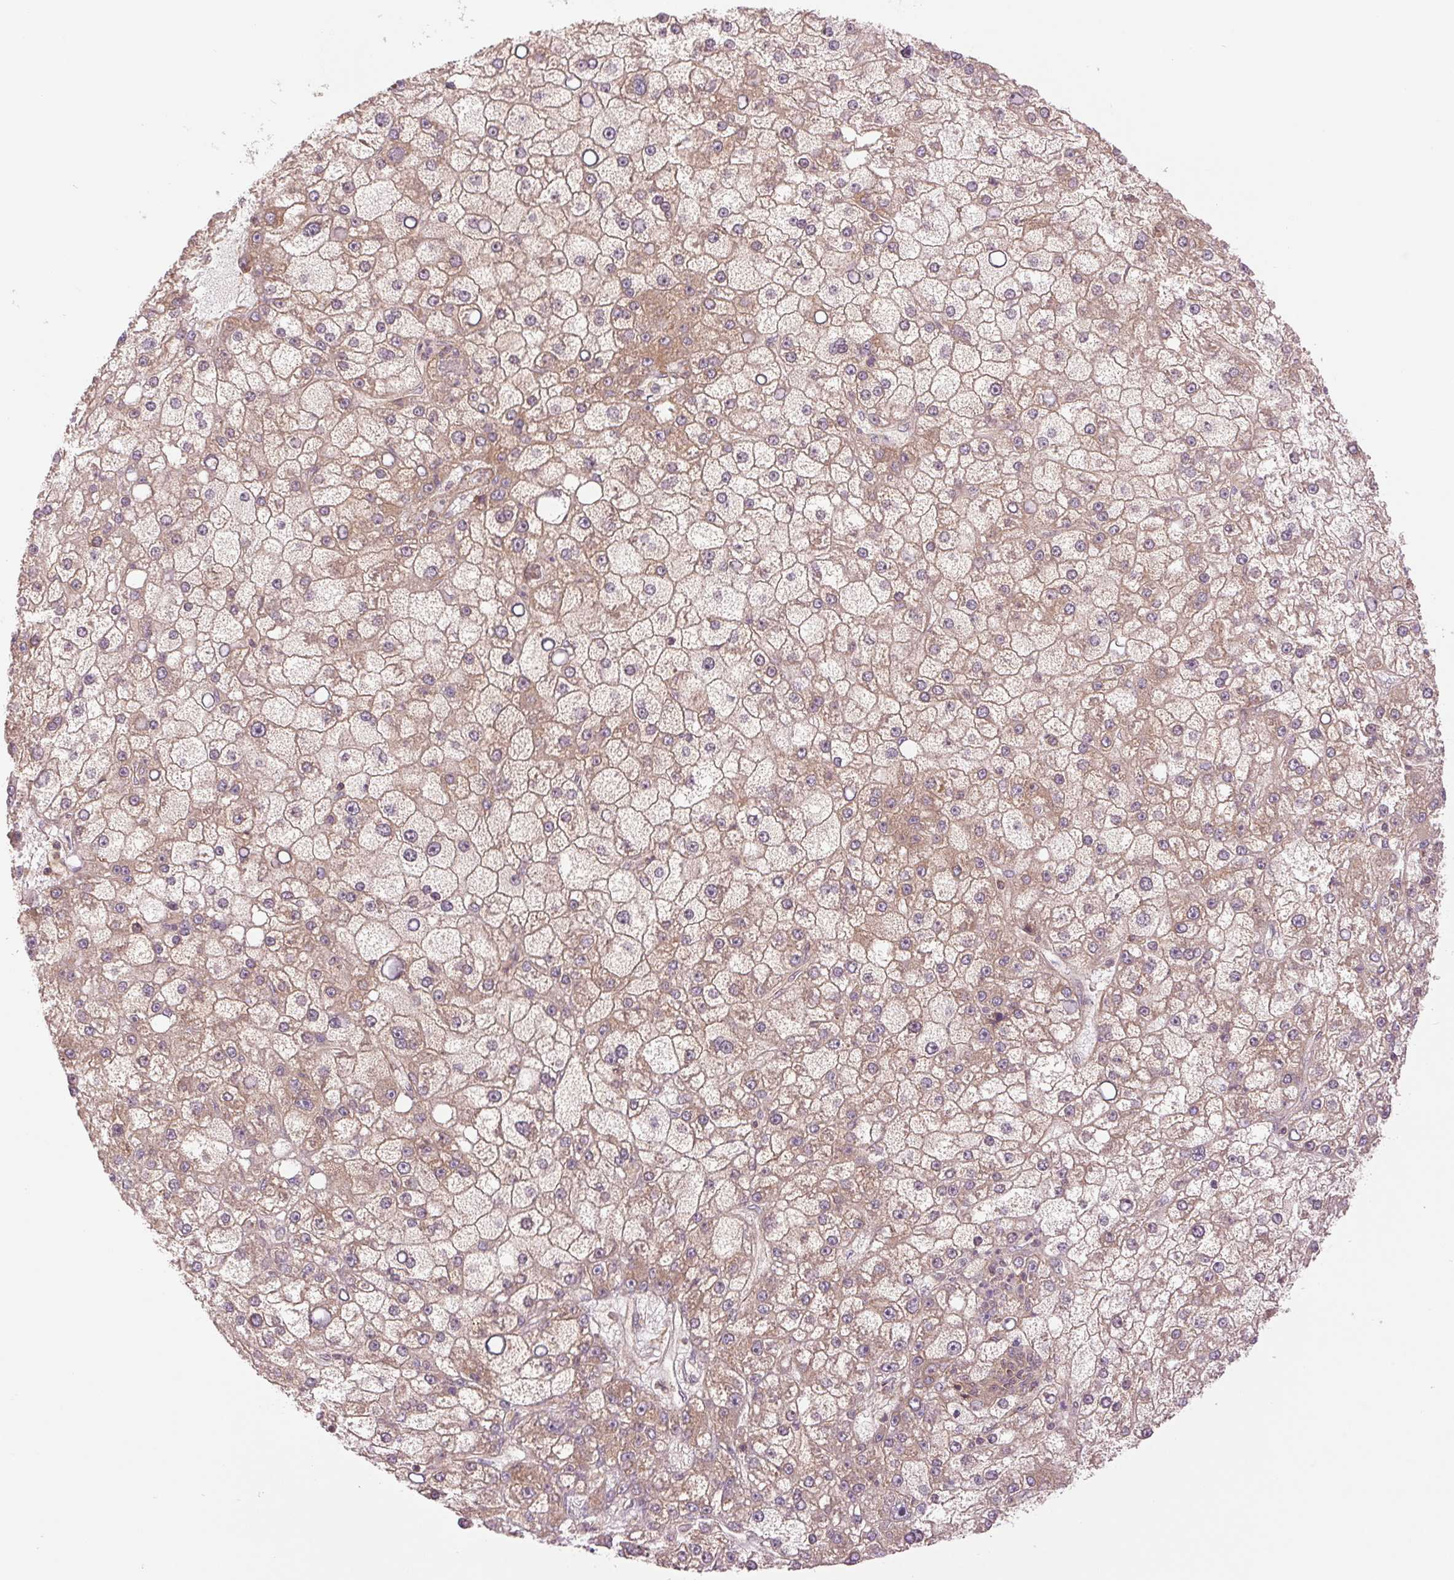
{"staining": {"intensity": "weak", "quantity": "25%-75%", "location": "cytoplasmic/membranous"}, "tissue": "liver cancer", "cell_type": "Tumor cells", "image_type": "cancer", "snomed": [{"axis": "morphology", "description": "Carcinoma, Hepatocellular, NOS"}, {"axis": "topography", "description": "Liver"}], "caption": "Immunohistochemical staining of human liver hepatocellular carcinoma exhibits weak cytoplasmic/membranous protein positivity in approximately 25%-75% of tumor cells.", "gene": "STARD7", "patient": {"sex": "male", "age": 67}}